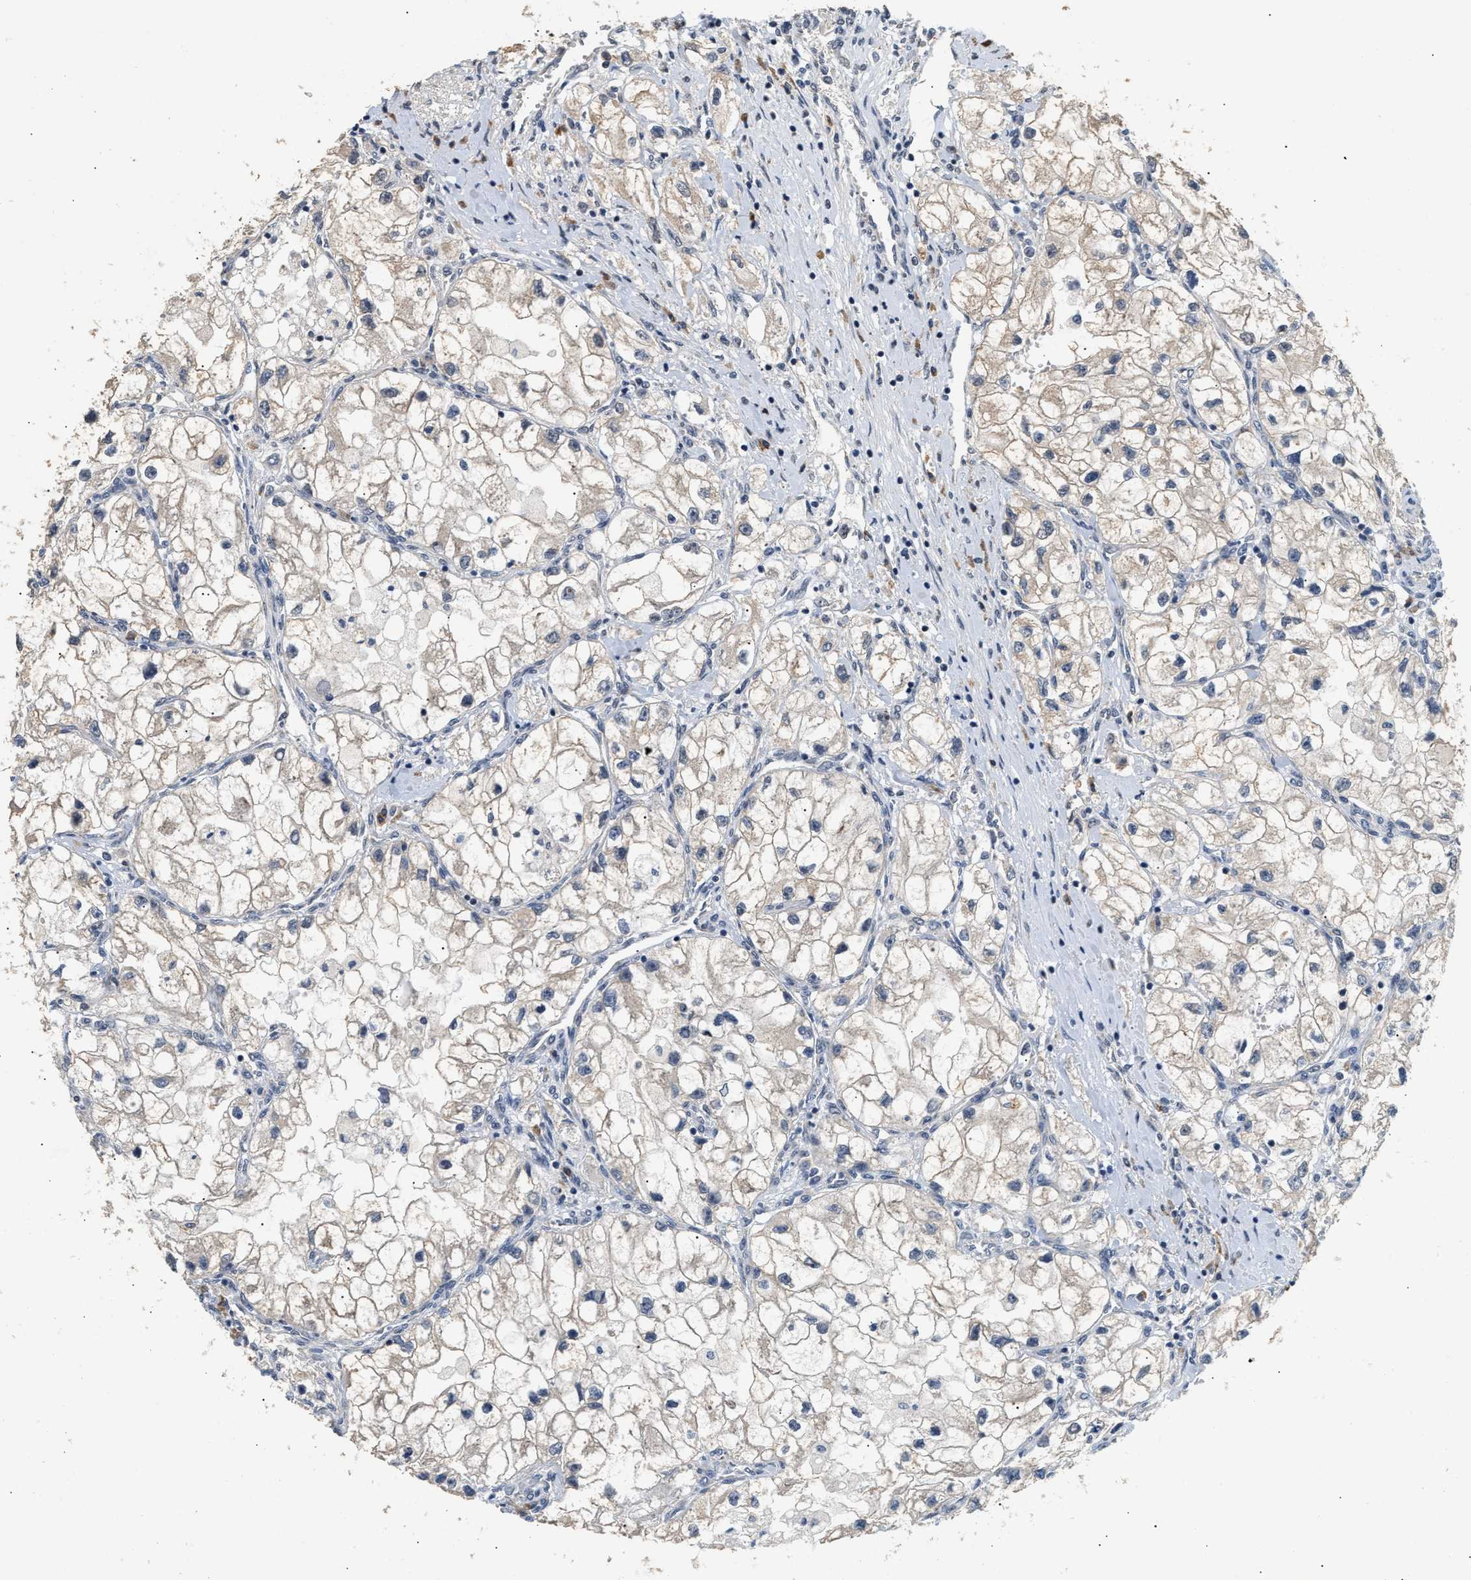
{"staining": {"intensity": "weak", "quantity": "<25%", "location": "cytoplasmic/membranous"}, "tissue": "renal cancer", "cell_type": "Tumor cells", "image_type": "cancer", "snomed": [{"axis": "morphology", "description": "Adenocarcinoma, NOS"}, {"axis": "topography", "description": "Kidney"}], "caption": "There is no significant expression in tumor cells of renal adenocarcinoma.", "gene": "THOC1", "patient": {"sex": "female", "age": 70}}